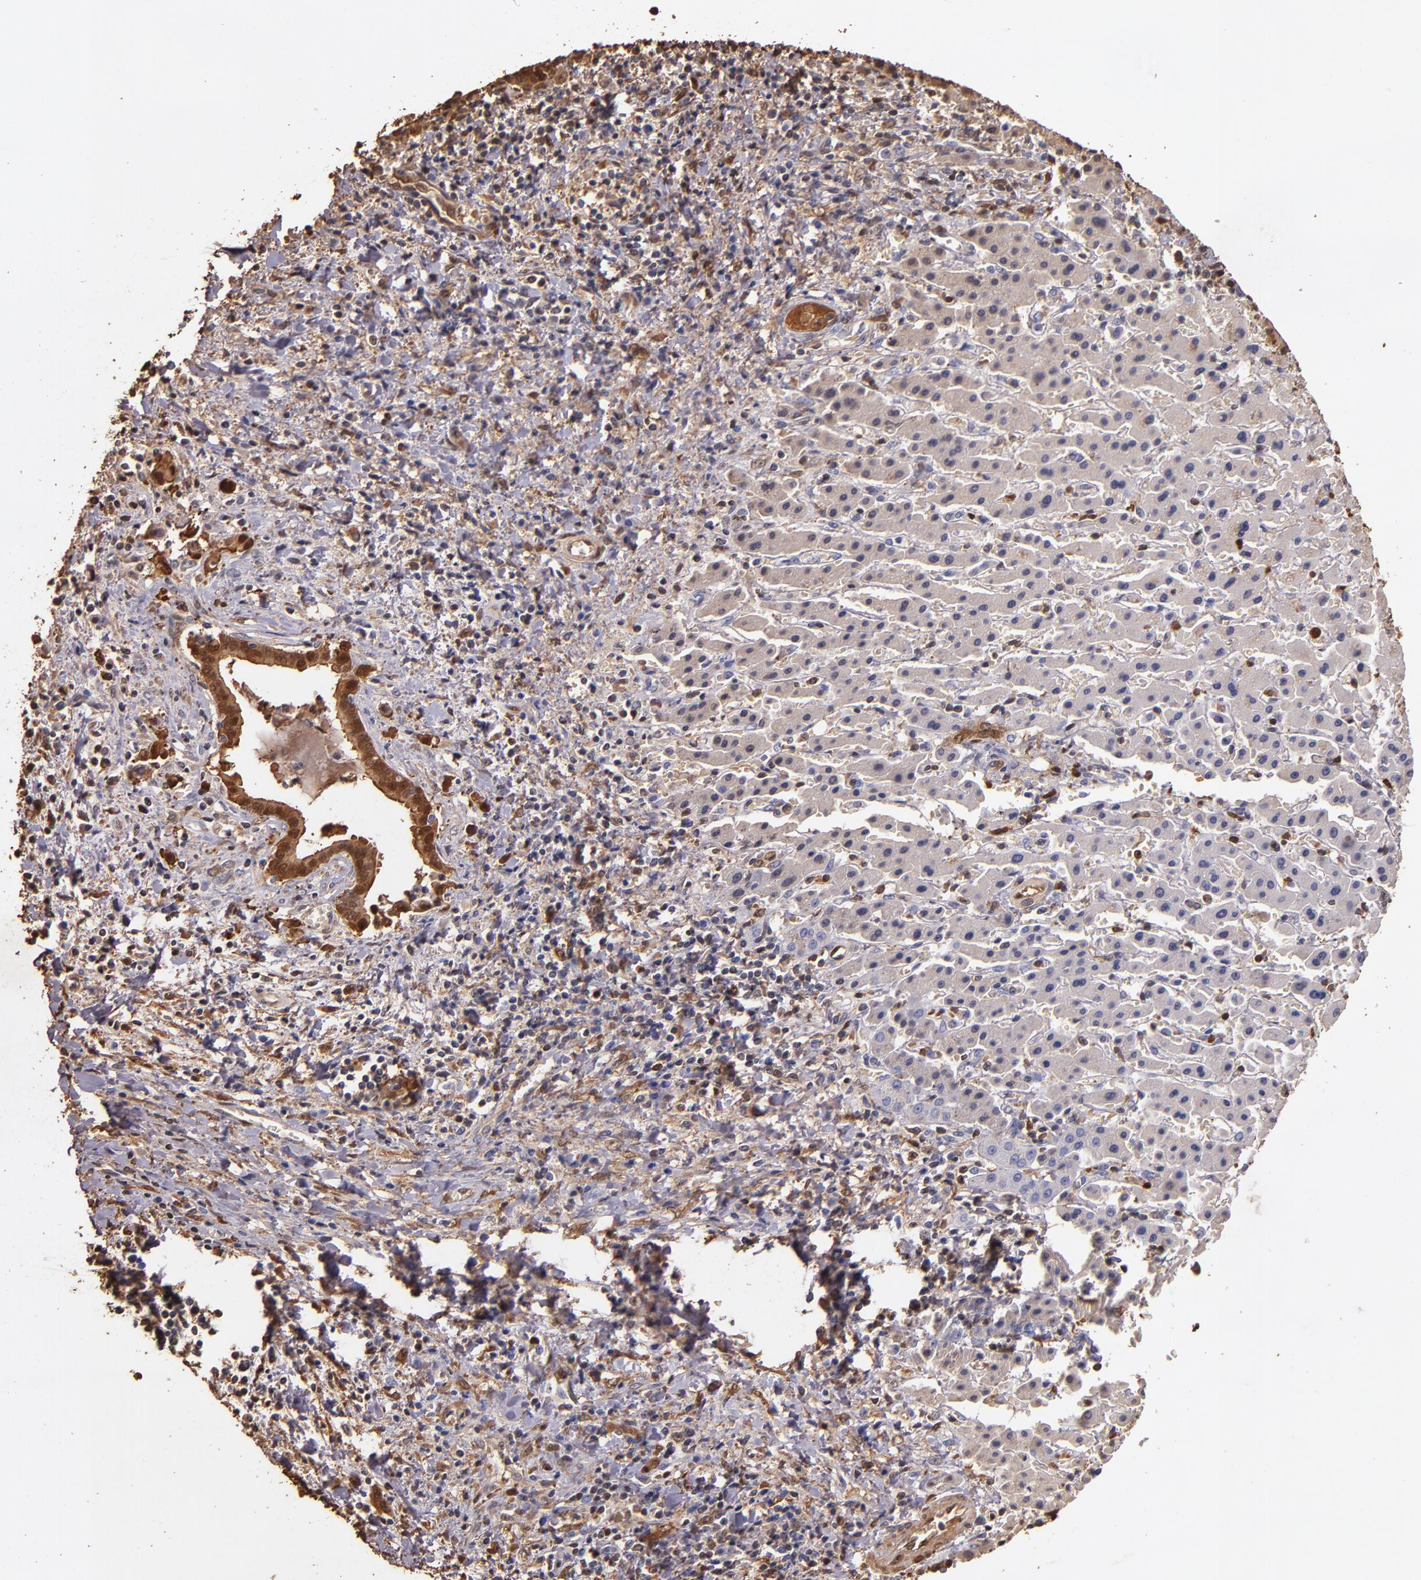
{"staining": {"intensity": "strong", "quantity": ">75%", "location": "cytoplasmic/membranous,nuclear"}, "tissue": "liver cancer", "cell_type": "Tumor cells", "image_type": "cancer", "snomed": [{"axis": "morphology", "description": "Cholangiocarcinoma"}, {"axis": "topography", "description": "Liver"}], "caption": "A histopathology image of human liver cholangiocarcinoma stained for a protein reveals strong cytoplasmic/membranous and nuclear brown staining in tumor cells.", "gene": "S100A6", "patient": {"sex": "male", "age": 57}}